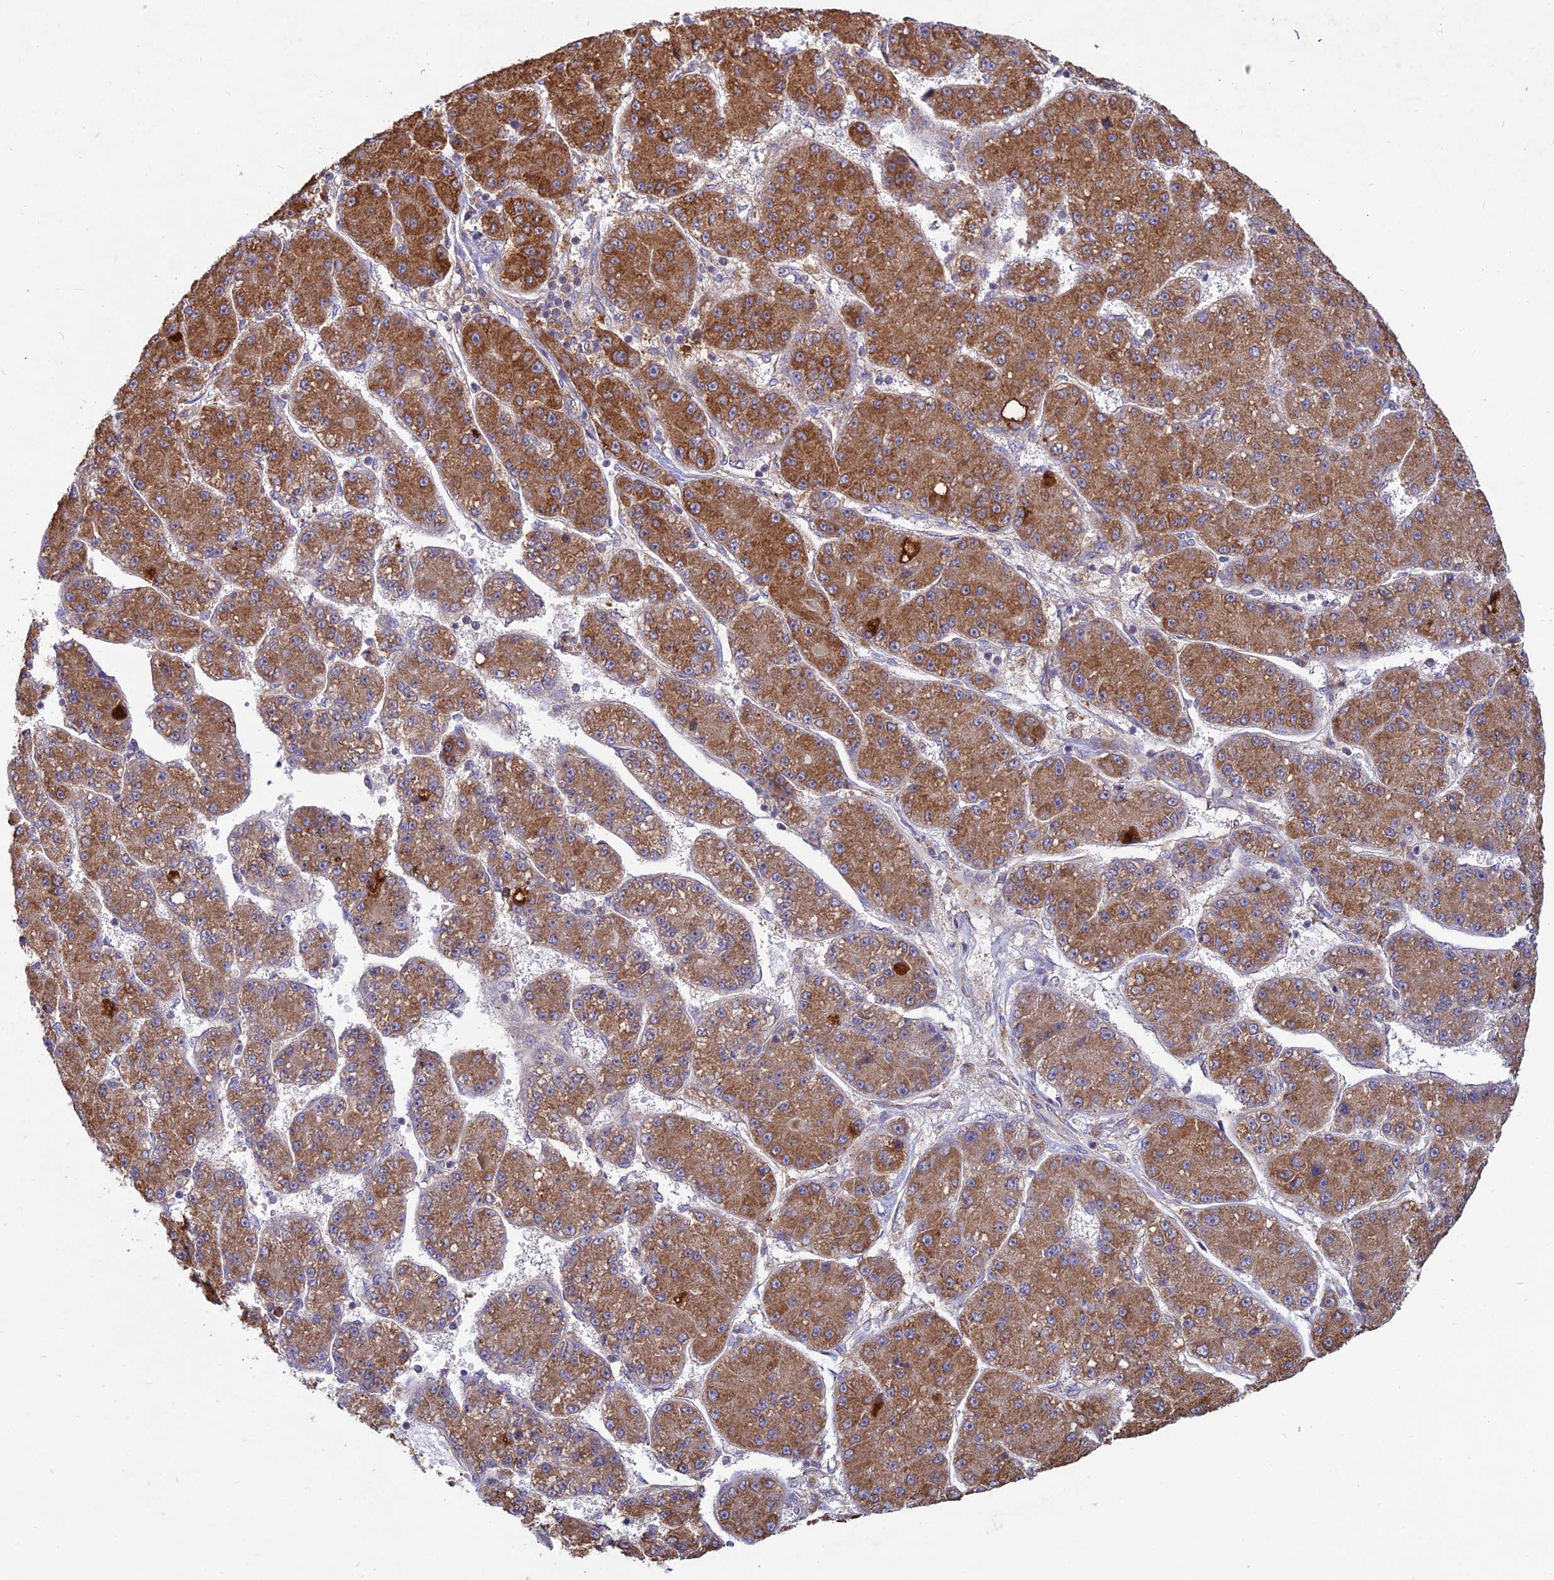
{"staining": {"intensity": "strong", "quantity": ">75%", "location": "cytoplasmic/membranous"}, "tissue": "liver cancer", "cell_type": "Tumor cells", "image_type": "cancer", "snomed": [{"axis": "morphology", "description": "Carcinoma, Hepatocellular, NOS"}, {"axis": "topography", "description": "Liver"}], "caption": "Brown immunohistochemical staining in human liver hepatocellular carcinoma demonstrates strong cytoplasmic/membranous staining in about >75% of tumor cells.", "gene": "NXNL2", "patient": {"sex": "male", "age": 67}}